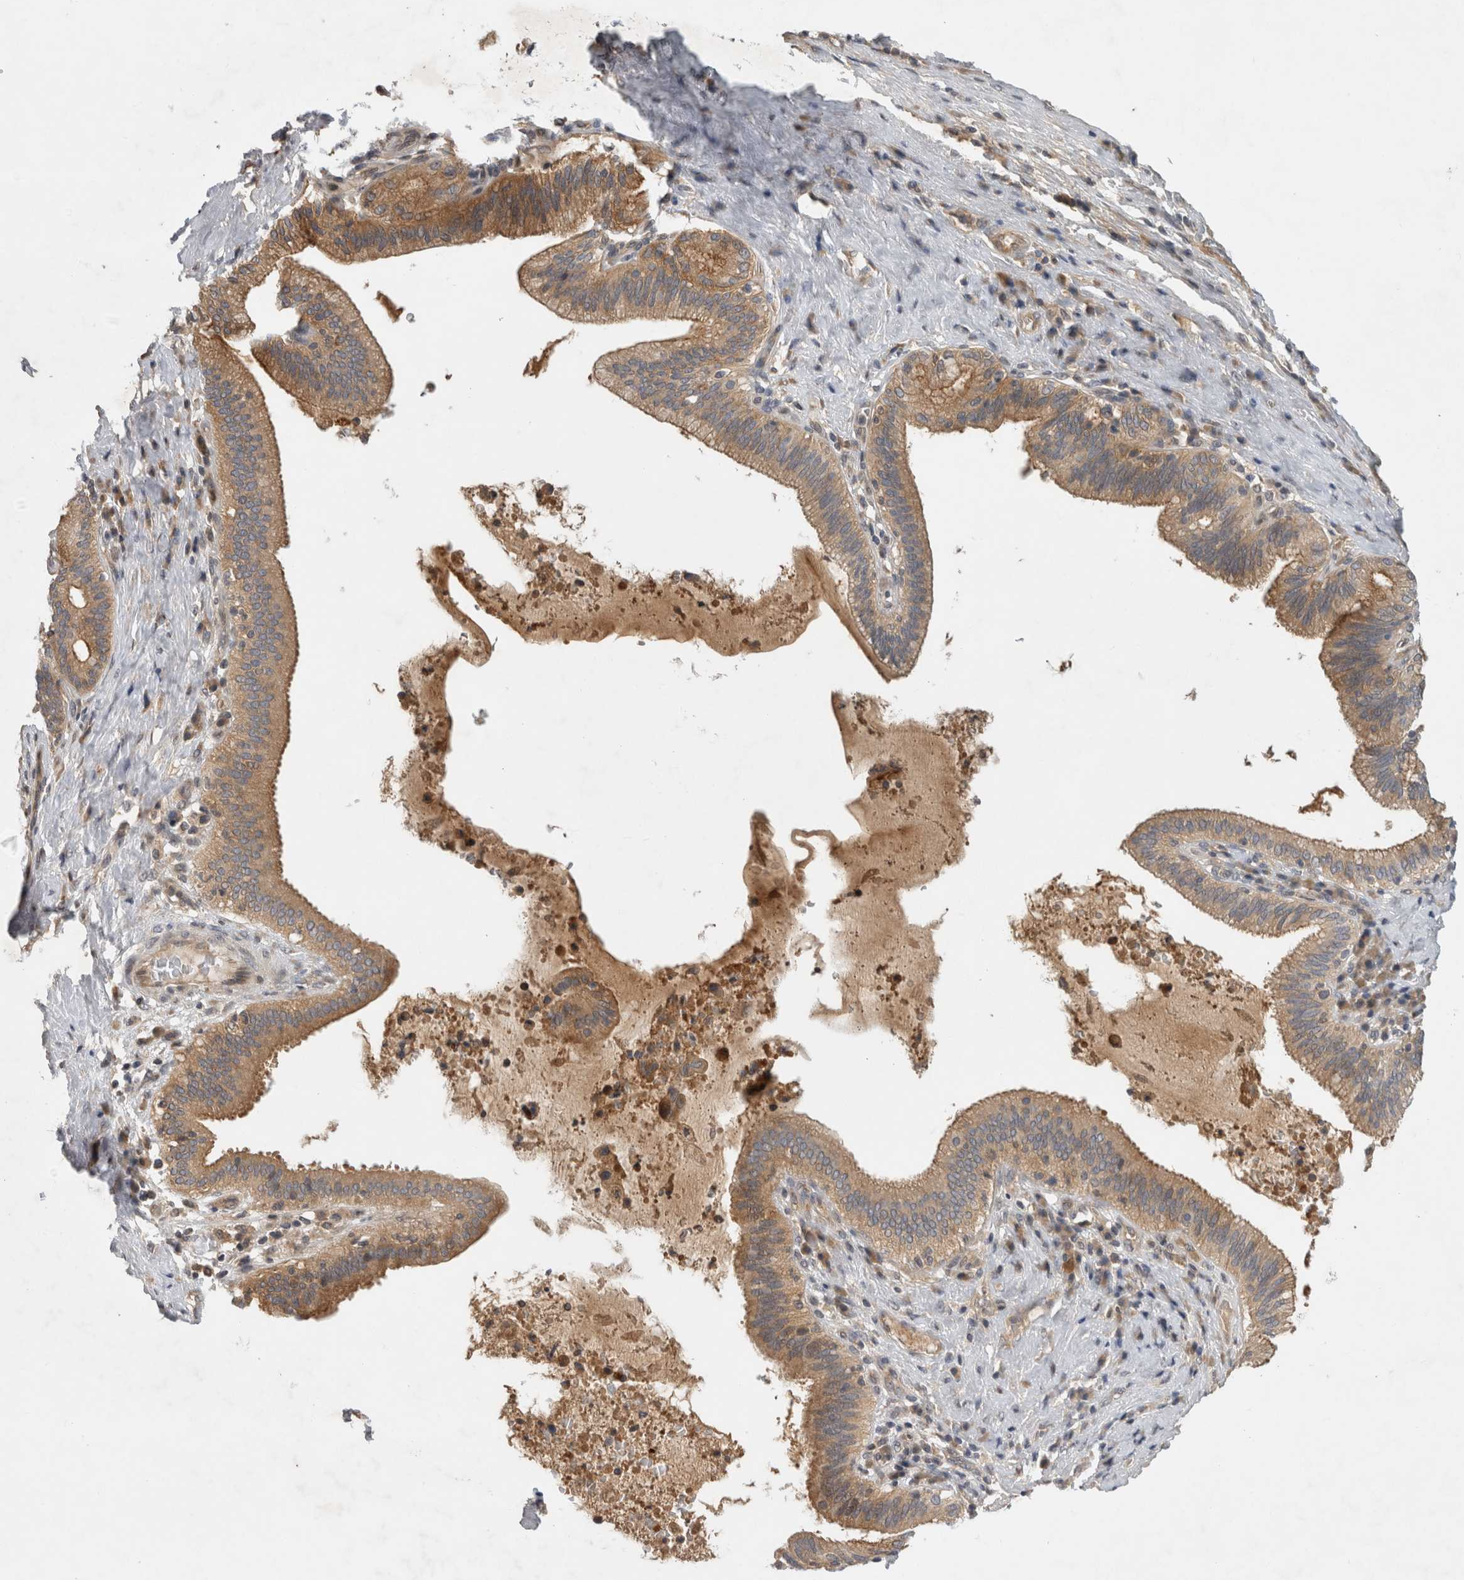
{"staining": {"intensity": "moderate", "quantity": ">75%", "location": "cytoplasmic/membranous"}, "tissue": "liver cancer", "cell_type": "Tumor cells", "image_type": "cancer", "snomed": [{"axis": "morphology", "description": "Normal tissue, NOS"}, {"axis": "morphology", "description": "Cholangiocarcinoma"}, {"axis": "topography", "description": "Liver"}, {"axis": "topography", "description": "Peripheral nerve tissue"}], "caption": "Human cholangiocarcinoma (liver) stained for a protein (brown) displays moderate cytoplasmic/membranous positive positivity in approximately >75% of tumor cells.", "gene": "AASDHPPT", "patient": {"sex": "female", "age": 73}}